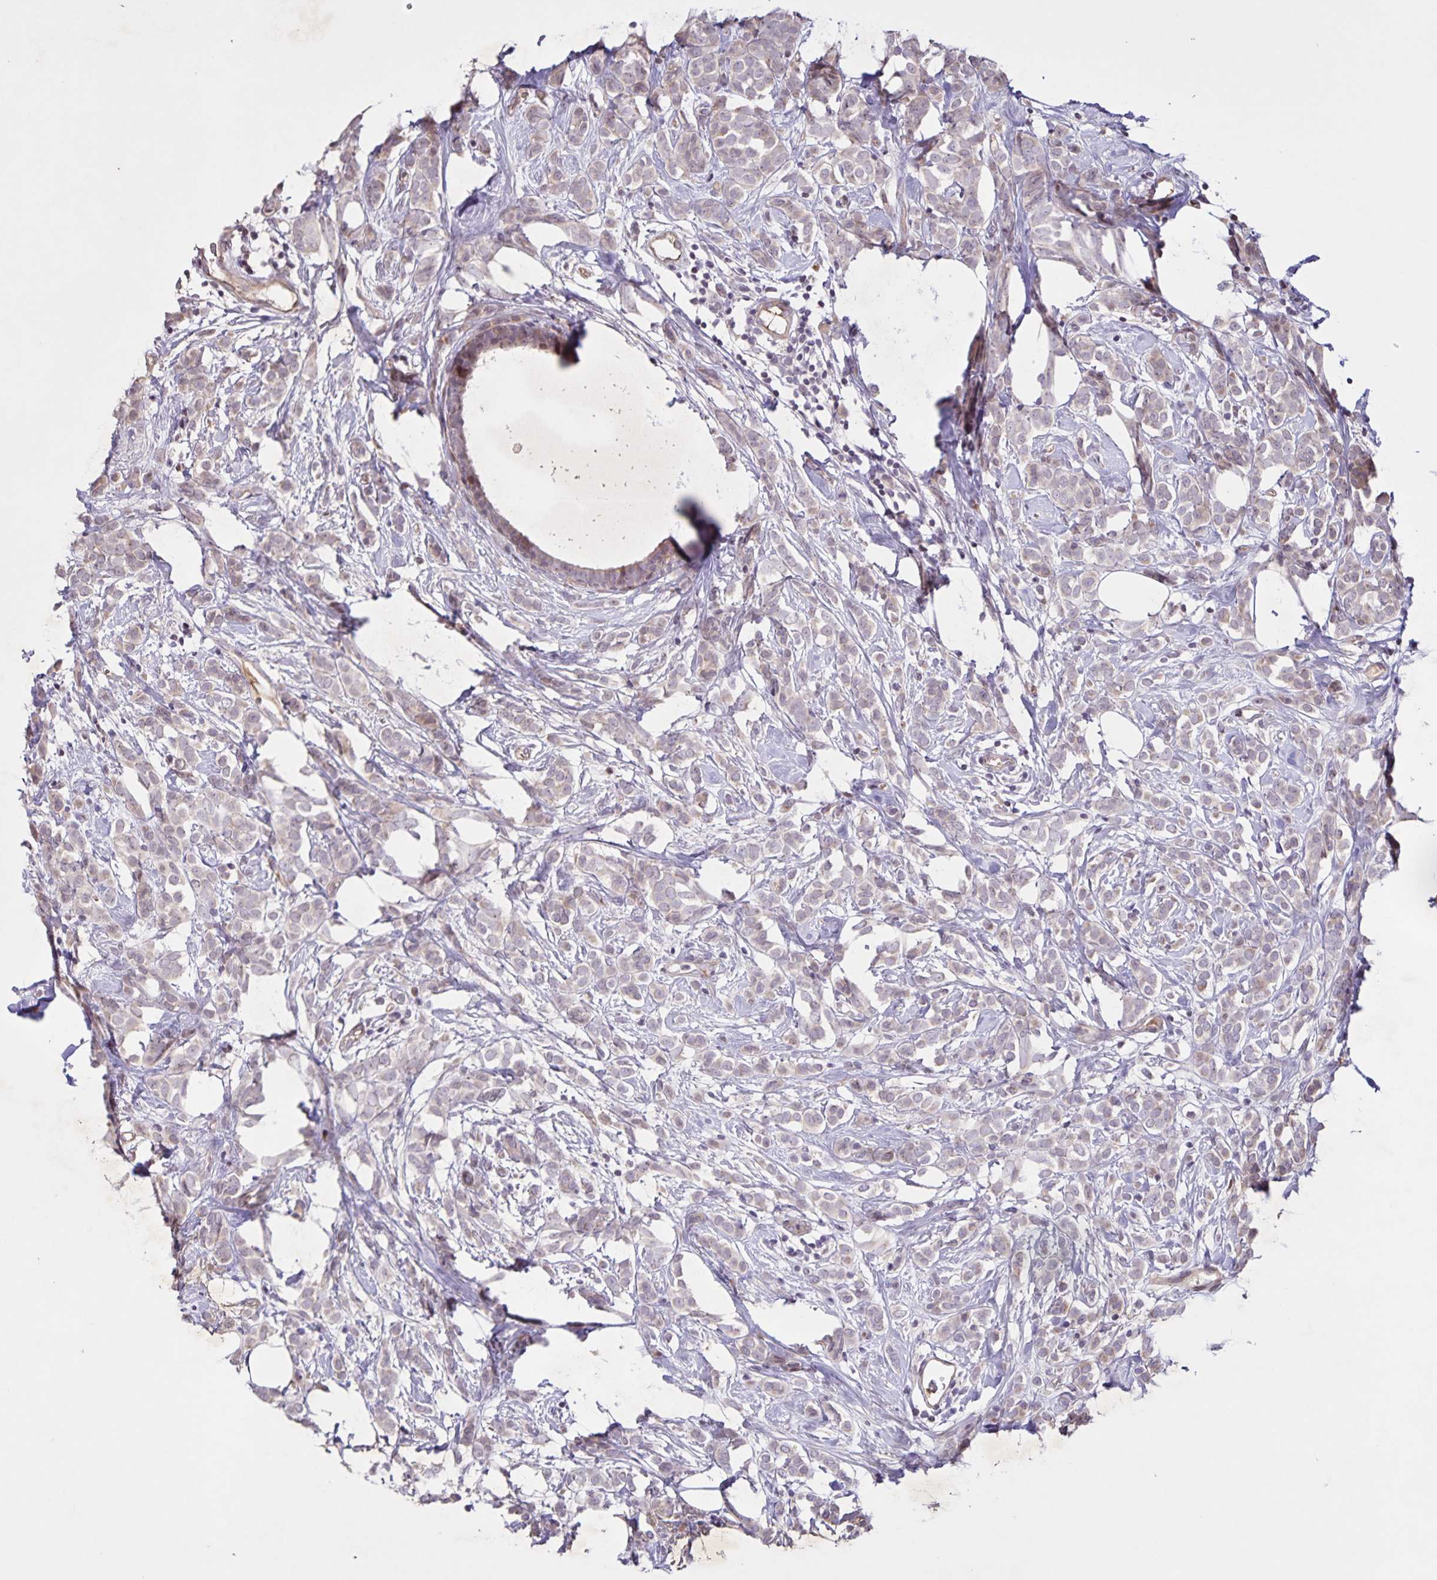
{"staining": {"intensity": "weak", "quantity": ">75%", "location": "cytoplasmic/membranous"}, "tissue": "breast cancer", "cell_type": "Tumor cells", "image_type": "cancer", "snomed": [{"axis": "morphology", "description": "Lobular carcinoma"}, {"axis": "topography", "description": "Breast"}], "caption": "Immunohistochemistry (DAB (3,3'-diaminobenzidine)) staining of lobular carcinoma (breast) exhibits weak cytoplasmic/membranous protein staining in approximately >75% of tumor cells. (brown staining indicates protein expression, while blue staining denotes nuclei).", "gene": "GDF2", "patient": {"sex": "female", "age": 49}}